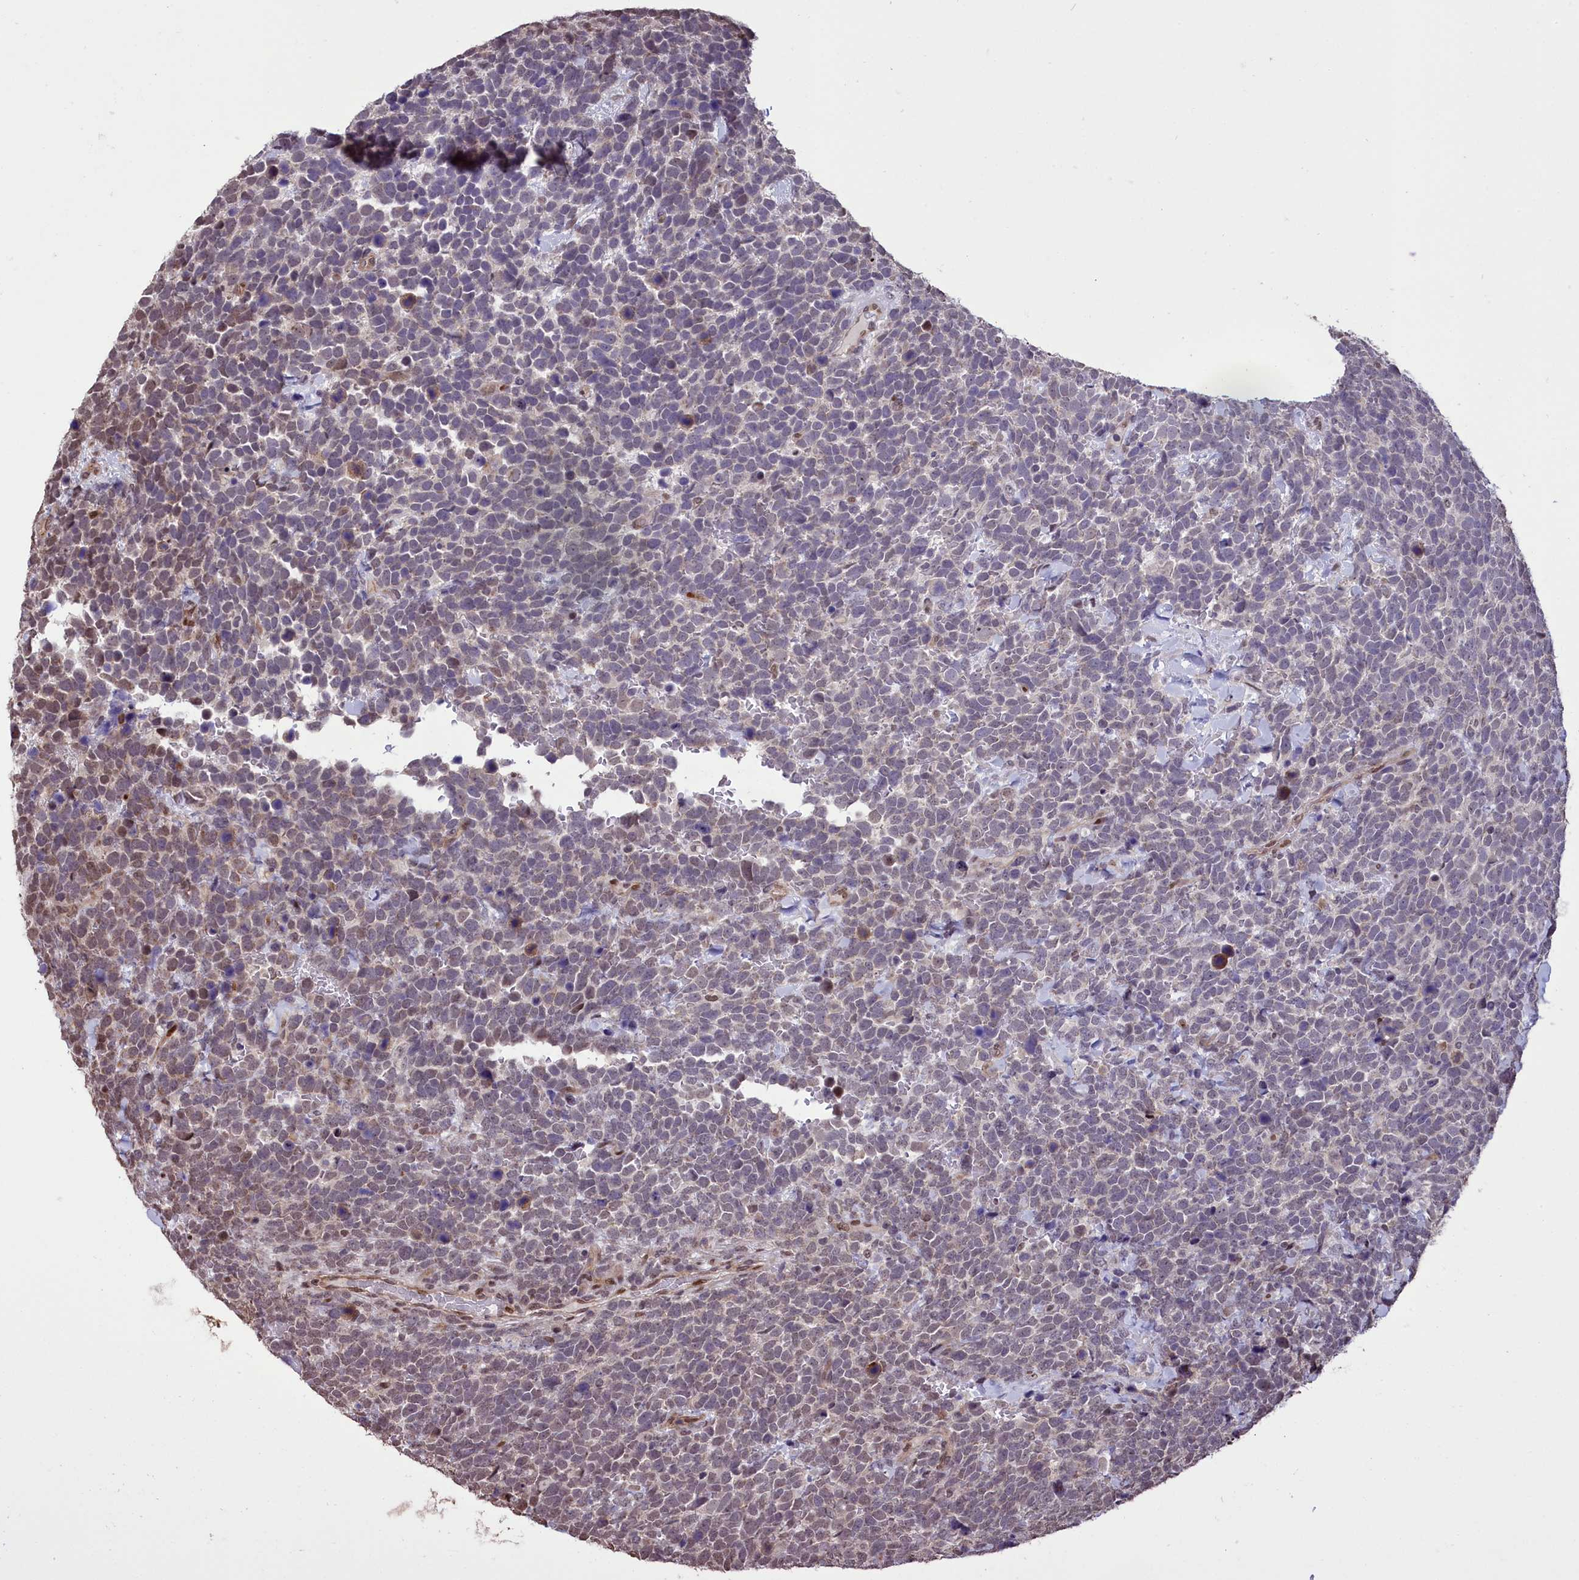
{"staining": {"intensity": "weak", "quantity": "<25%", "location": "nuclear"}, "tissue": "urothelial cancer", "cell_type": "Tumor cells", "image_type": "cancer", "snomed": [{"axis": "morphology", "description": "Urothelial carcinoma, High grade"}, {"axis": "topography", "description": "Urinary bladder"}], "caption": "This is an immunohistochemistry histopathology image of urothelial carcinoma (high-grade). There is no staining in tumor cells.", "gene": "RELB", "patient": {"sex": "female", "age": 82}}